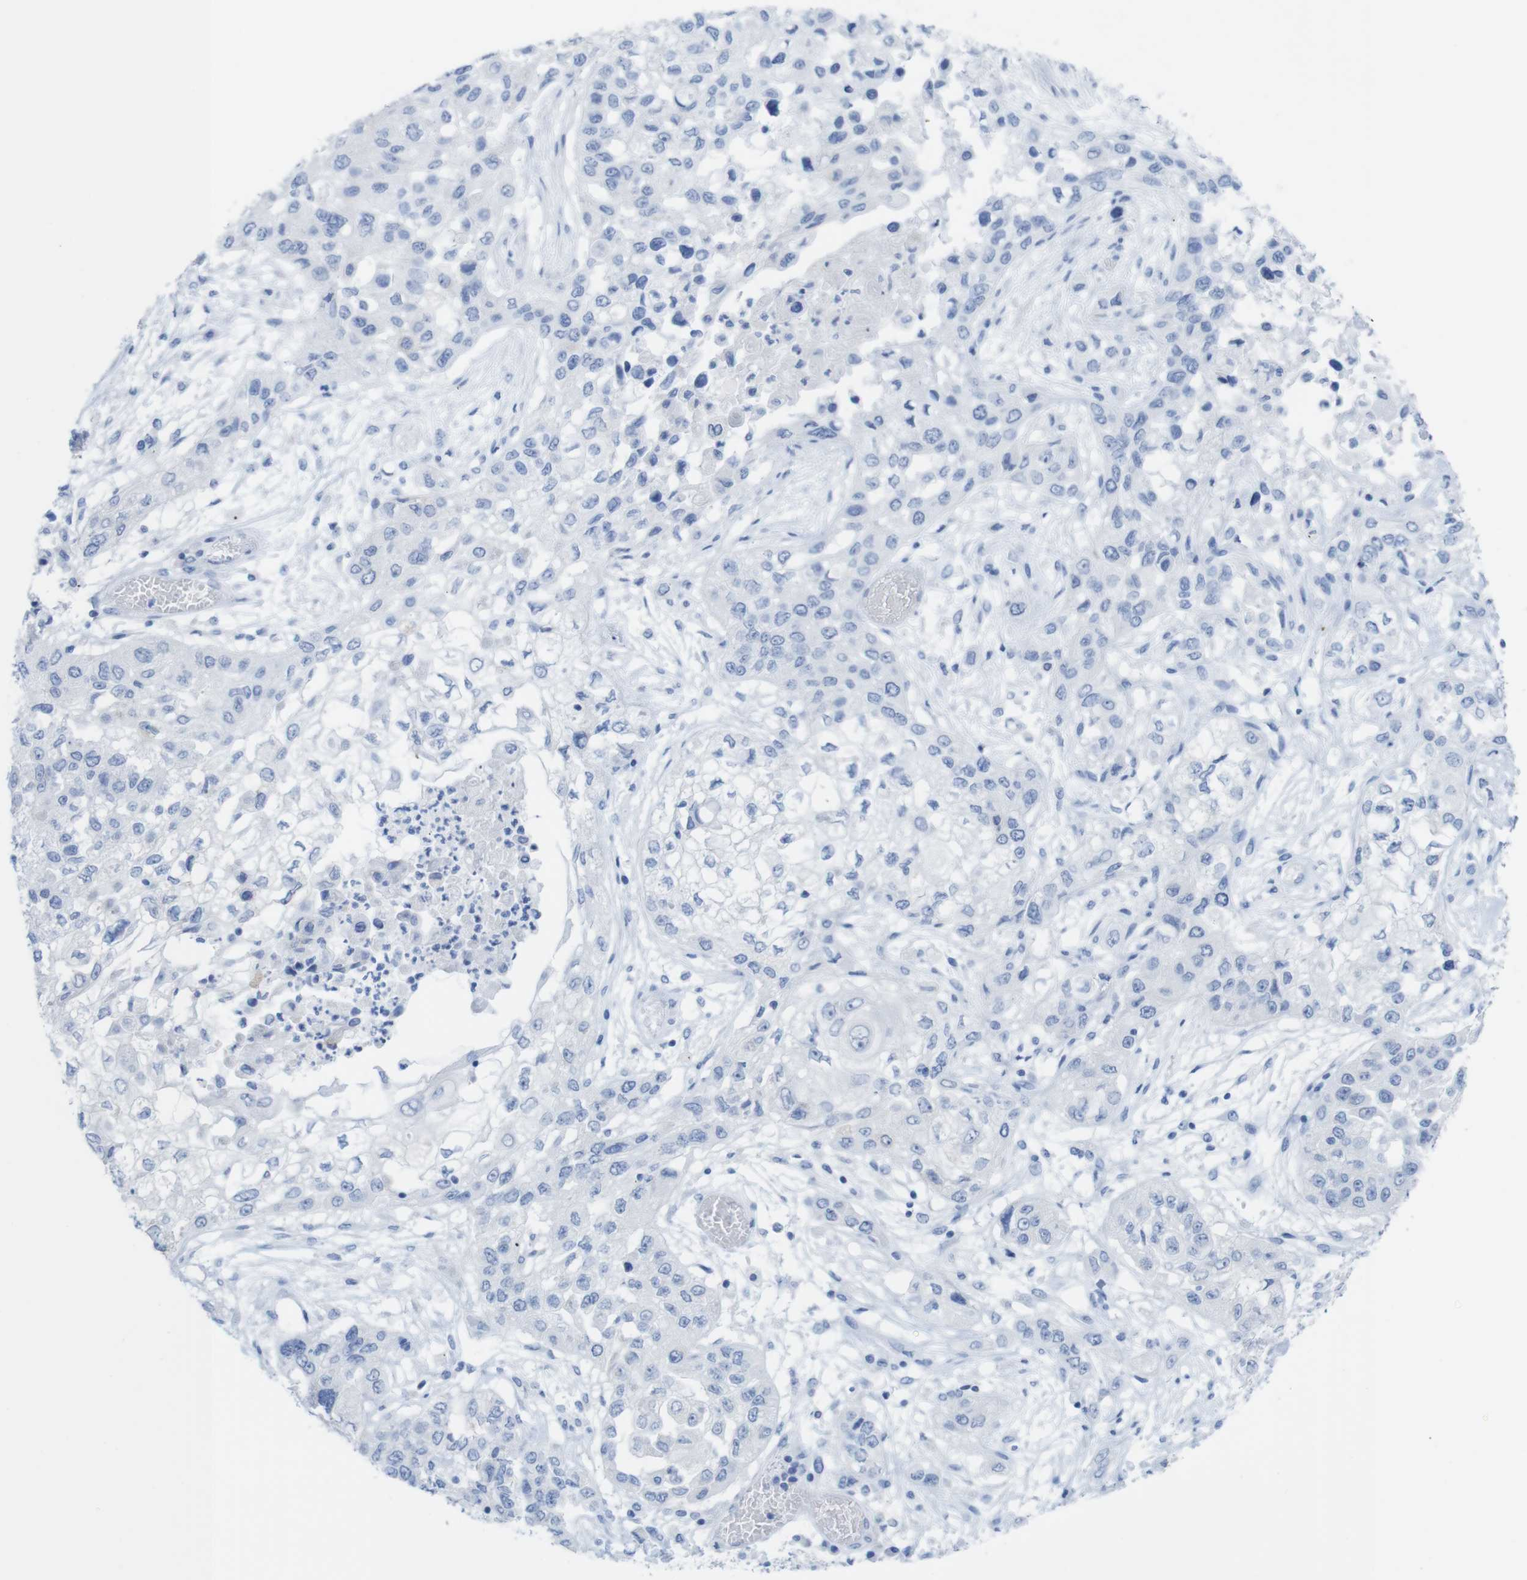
{"staining": {"intensity": "negative", "quantity": "none", "location": "none"}, "tissue": "lung cancer", "cell_type": "Tumor cells", "image_type": "cancer", "snomed": [{"axis": "morphology", "description": "Squamous cell carcinoma, NOS"}, {"axis": "topography", "description": "Lung"}], "caption": "Immunohistochemistry histopathology image of lung cancer stained for a protein (brown), which shows no staining in tumor cells. (Brightfield microscopy of DAB (3,3'-diaminobenzidine) immunohistochemistry (IHC) at high magnification).", "gene": "MYH7", "patient": {"sex": "male", "age": 71}}